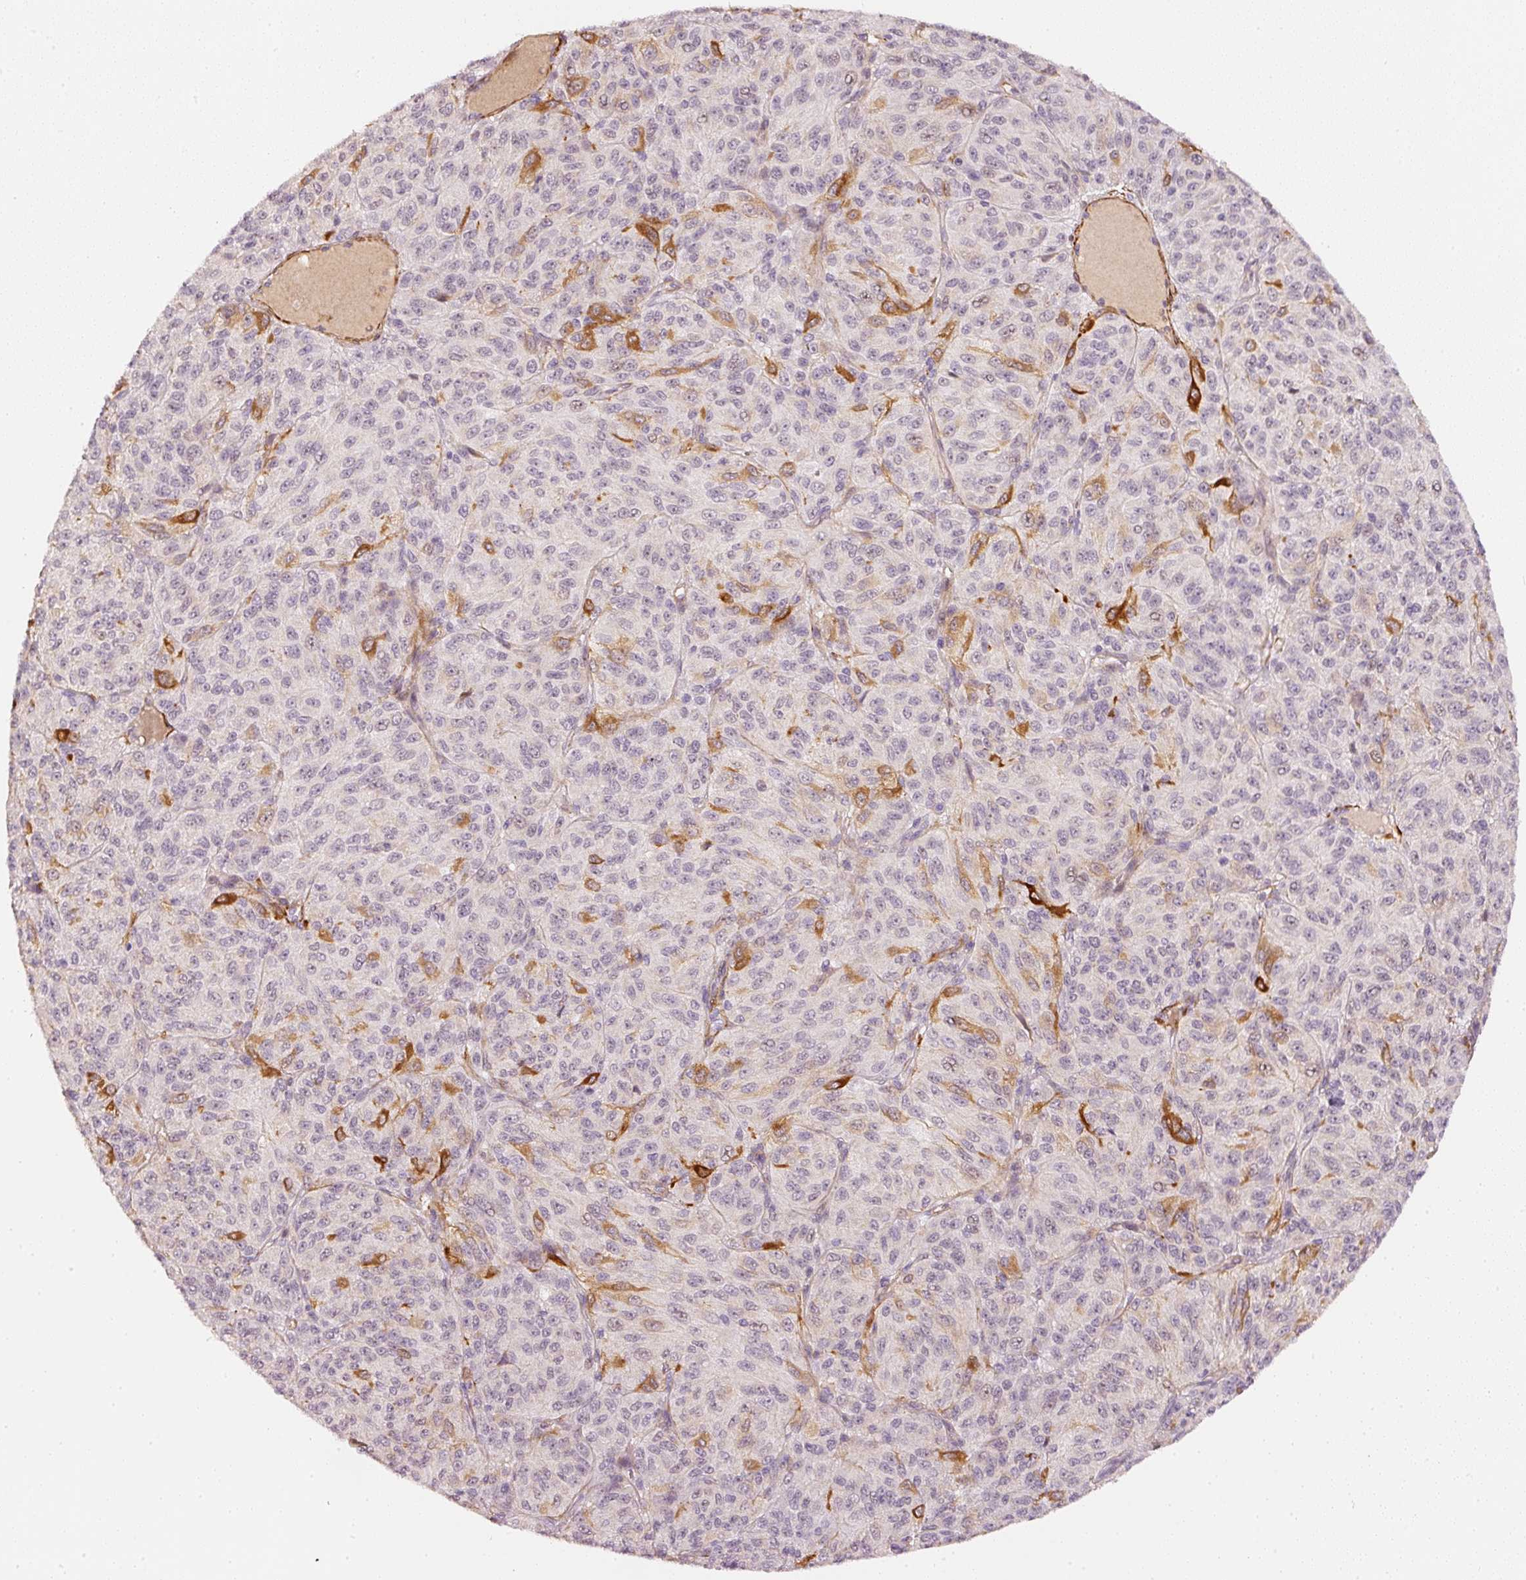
{"staining": {"intensity": "negative", "quantity": "none", "location": "none"}, "tissue": "melanoma", "cell_type": "Tumor cells", "image_type": "cancer", "snomed": [{"axis": "morphology", "description": "Malignant melanoma, Metastatic site"}, {"axis": "topography", "description": "Brain"}], "caption": "Tumor cells show no significant expression in melanoma.", "gene": "TOGARAM1", "patient": {"sex": "female", "age": 56}}